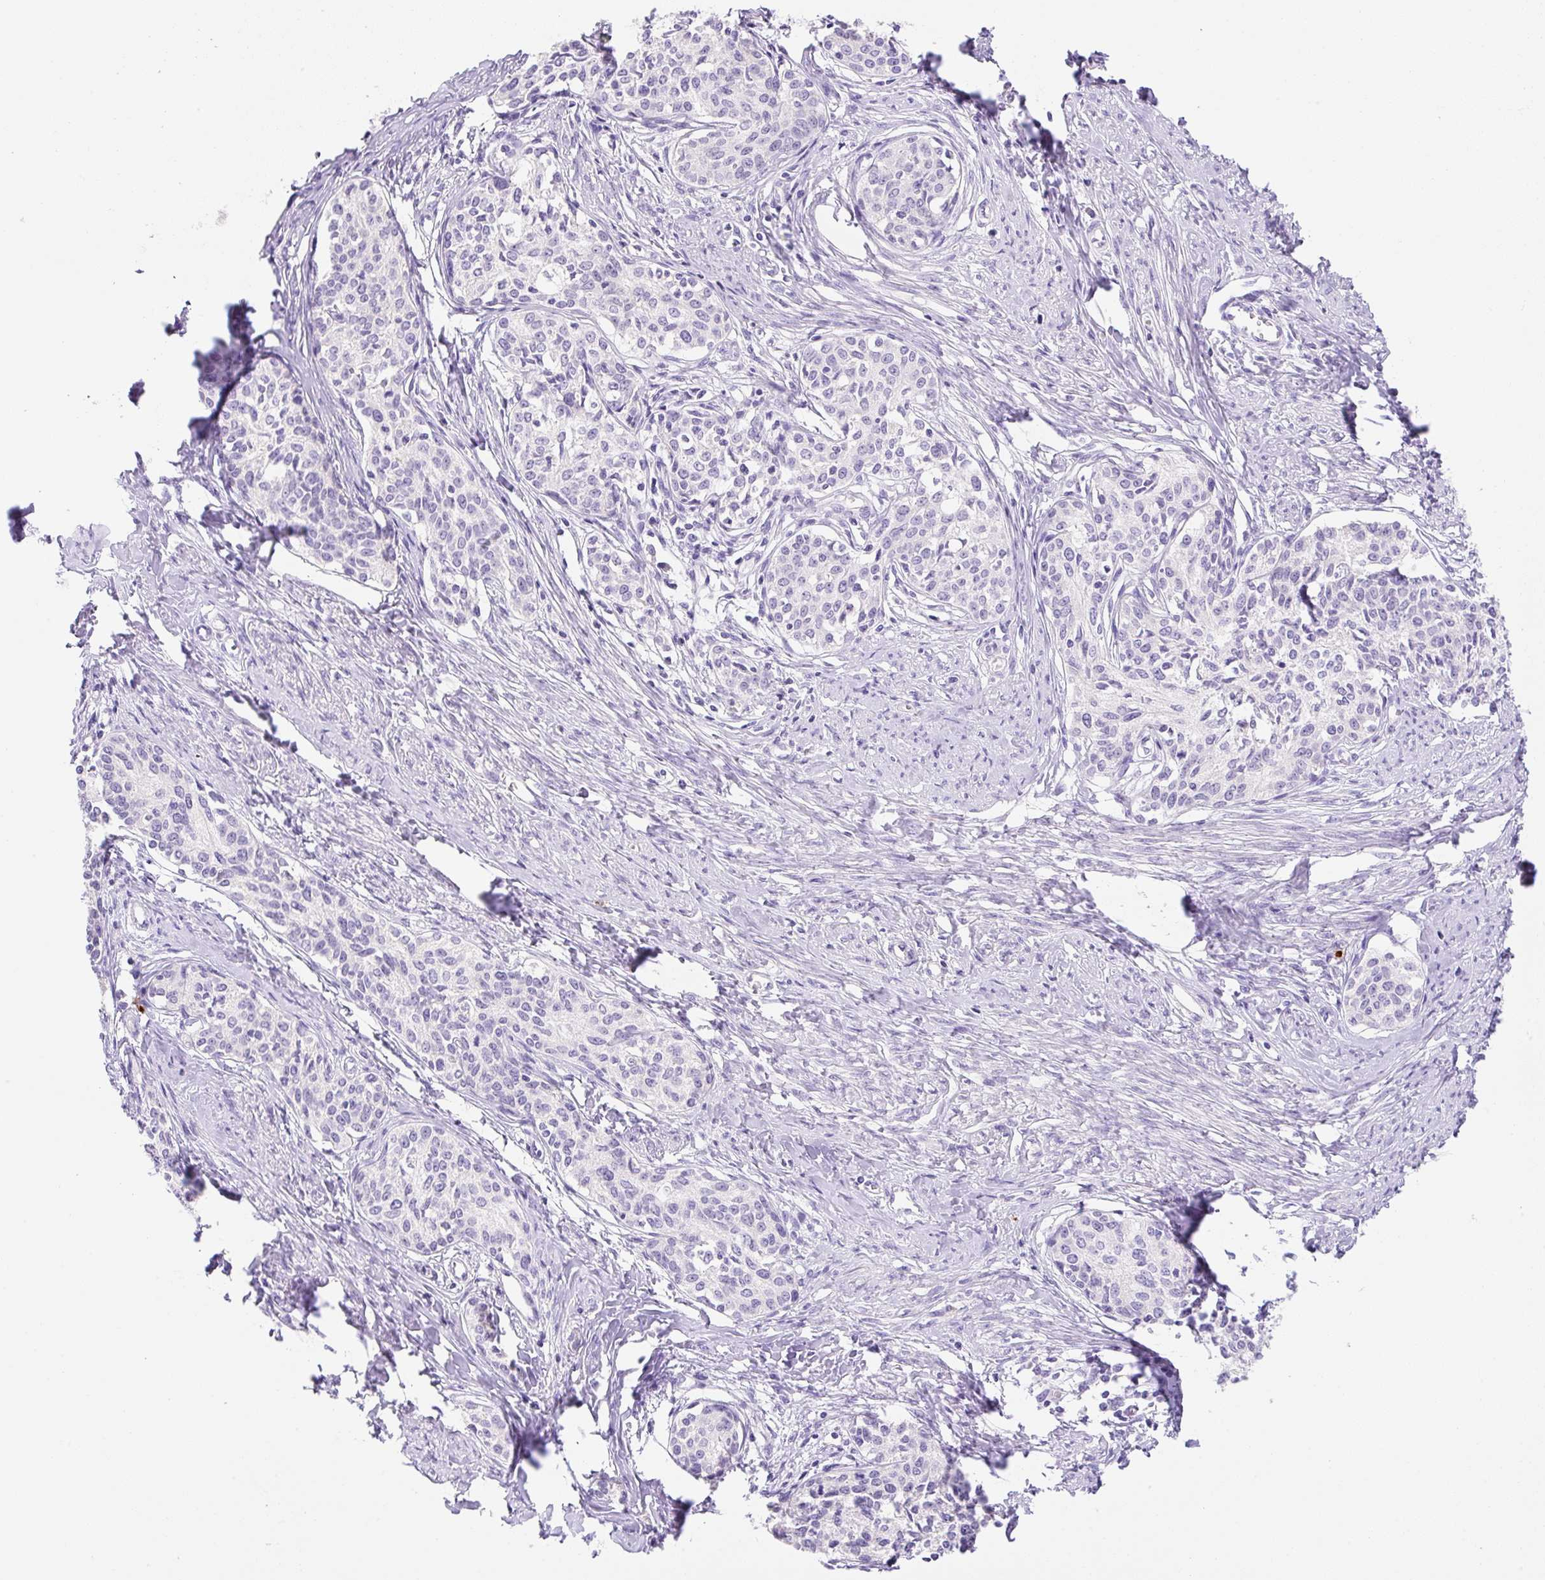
{"staining": {"intensity": "negative", "quantity": "none", "location": "none"}, "tissue": "cervical cancer", "cell_type": "Tumor cells", "image_type": "cancer", "snomed": [{"axis": "morphology", "description": "Squamous cell carcinoma, NOS"}, {"axis": "morphology", "description": "Adenocarcinoma, NOS"}, {"axis": "topography", "description": "Cervix"}], "caption": "DAB (3,3'-diaminobenzidine) immunohistochemical staining of squamous cell carcinoma (cervical) reveals no significant expression in tumor cells.", "gene": "NDST3", "patient": {"sex": "female", "age": 52}}